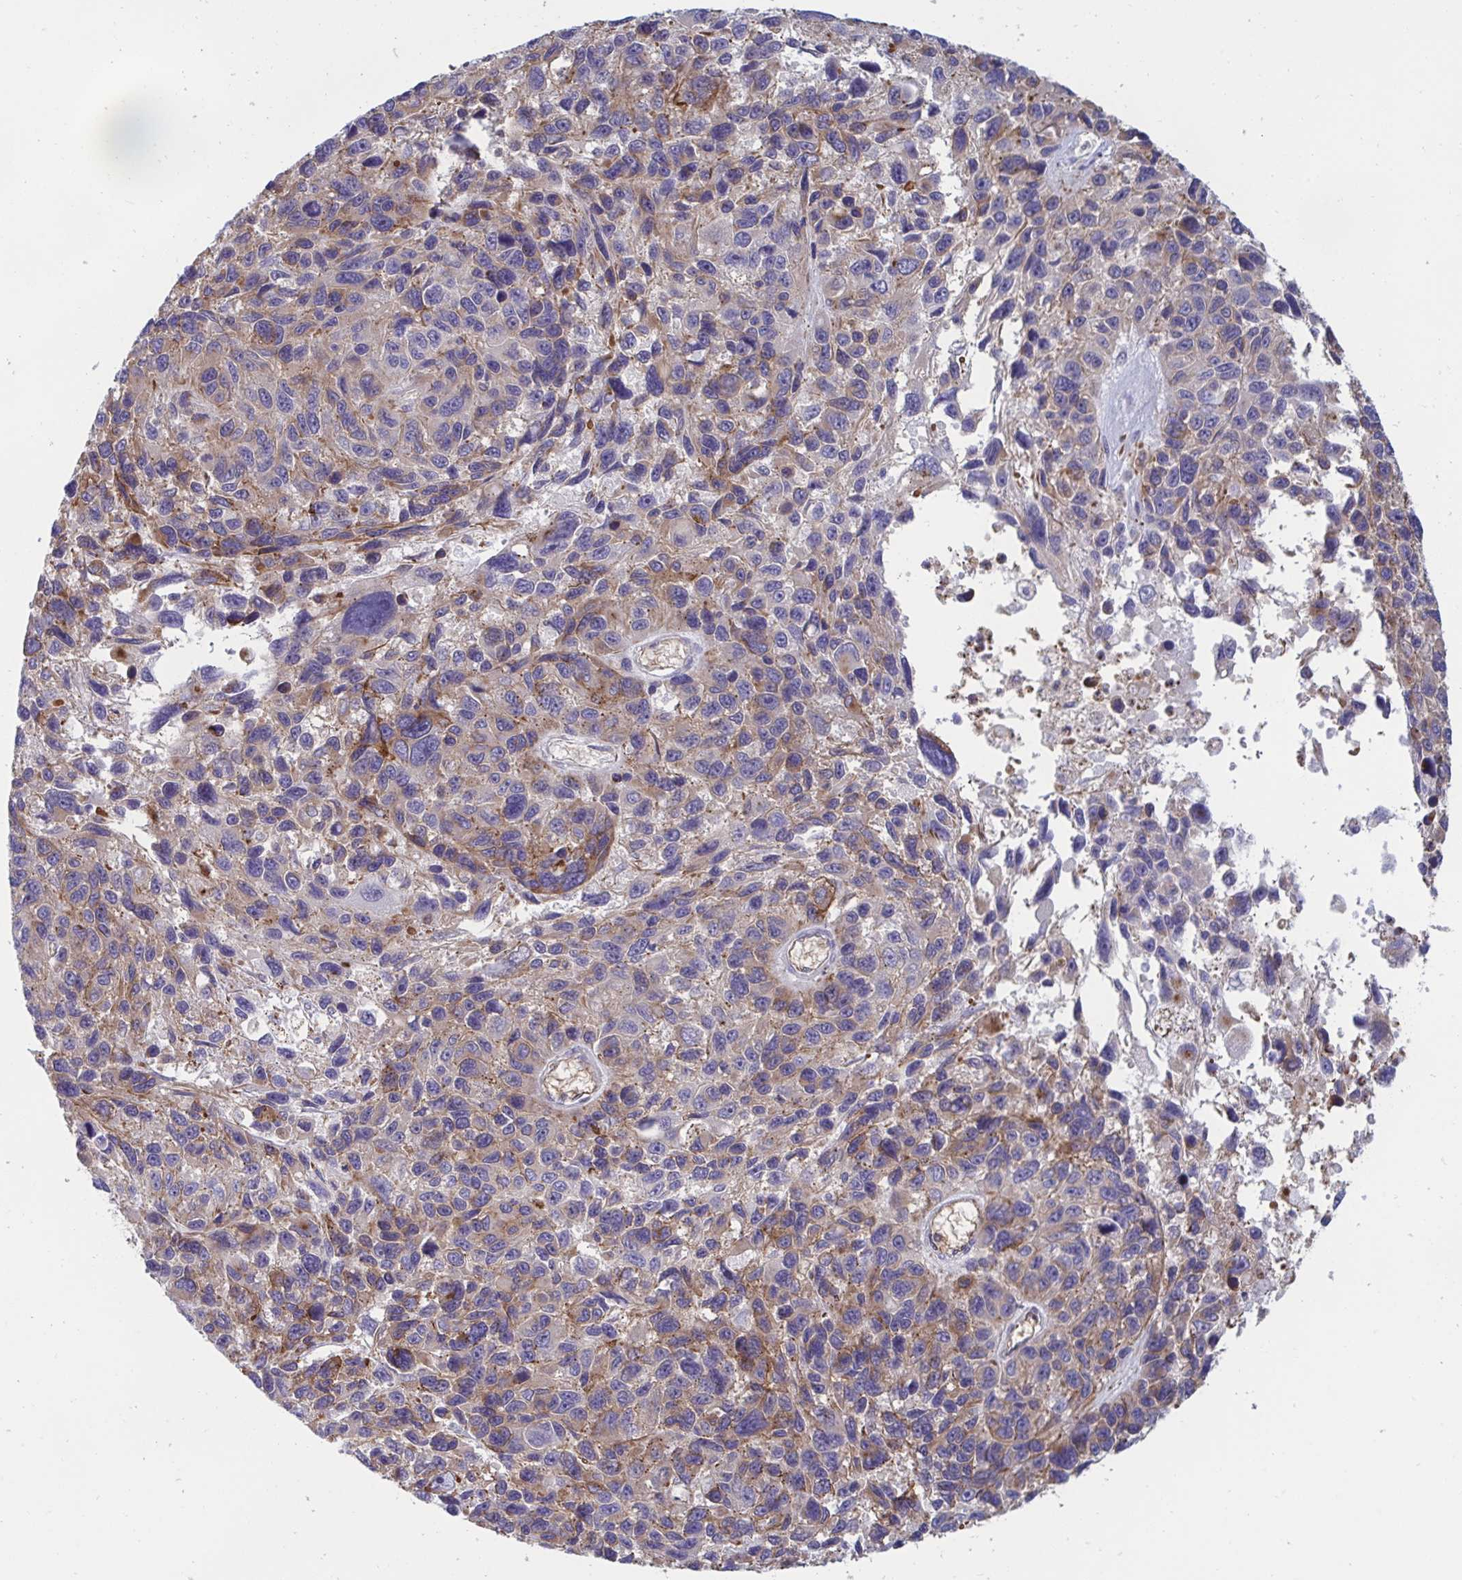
{"staining": {"intensity": "moderate", "quantity": "25%-75%", "location": "cytoplasmic/membranous"}, "tissue": "melanoma", "cell_type": "Tumor cells", "image_type": "cancer", "snomed": [{"axis": "morphology", "description": "Malignant melanoma, NOS"}, {"axis": "topography", "description": "Skin"}], "caption": "A micrograph of melanoma stained for a protein demonstrates moderate cytoplasmic/membranous brown staining in tumor cells. (IHC, brightfield microscopy, high magnification).", "gene": "SLC9A6", "patient": {"sex": "male", "age": 53}}